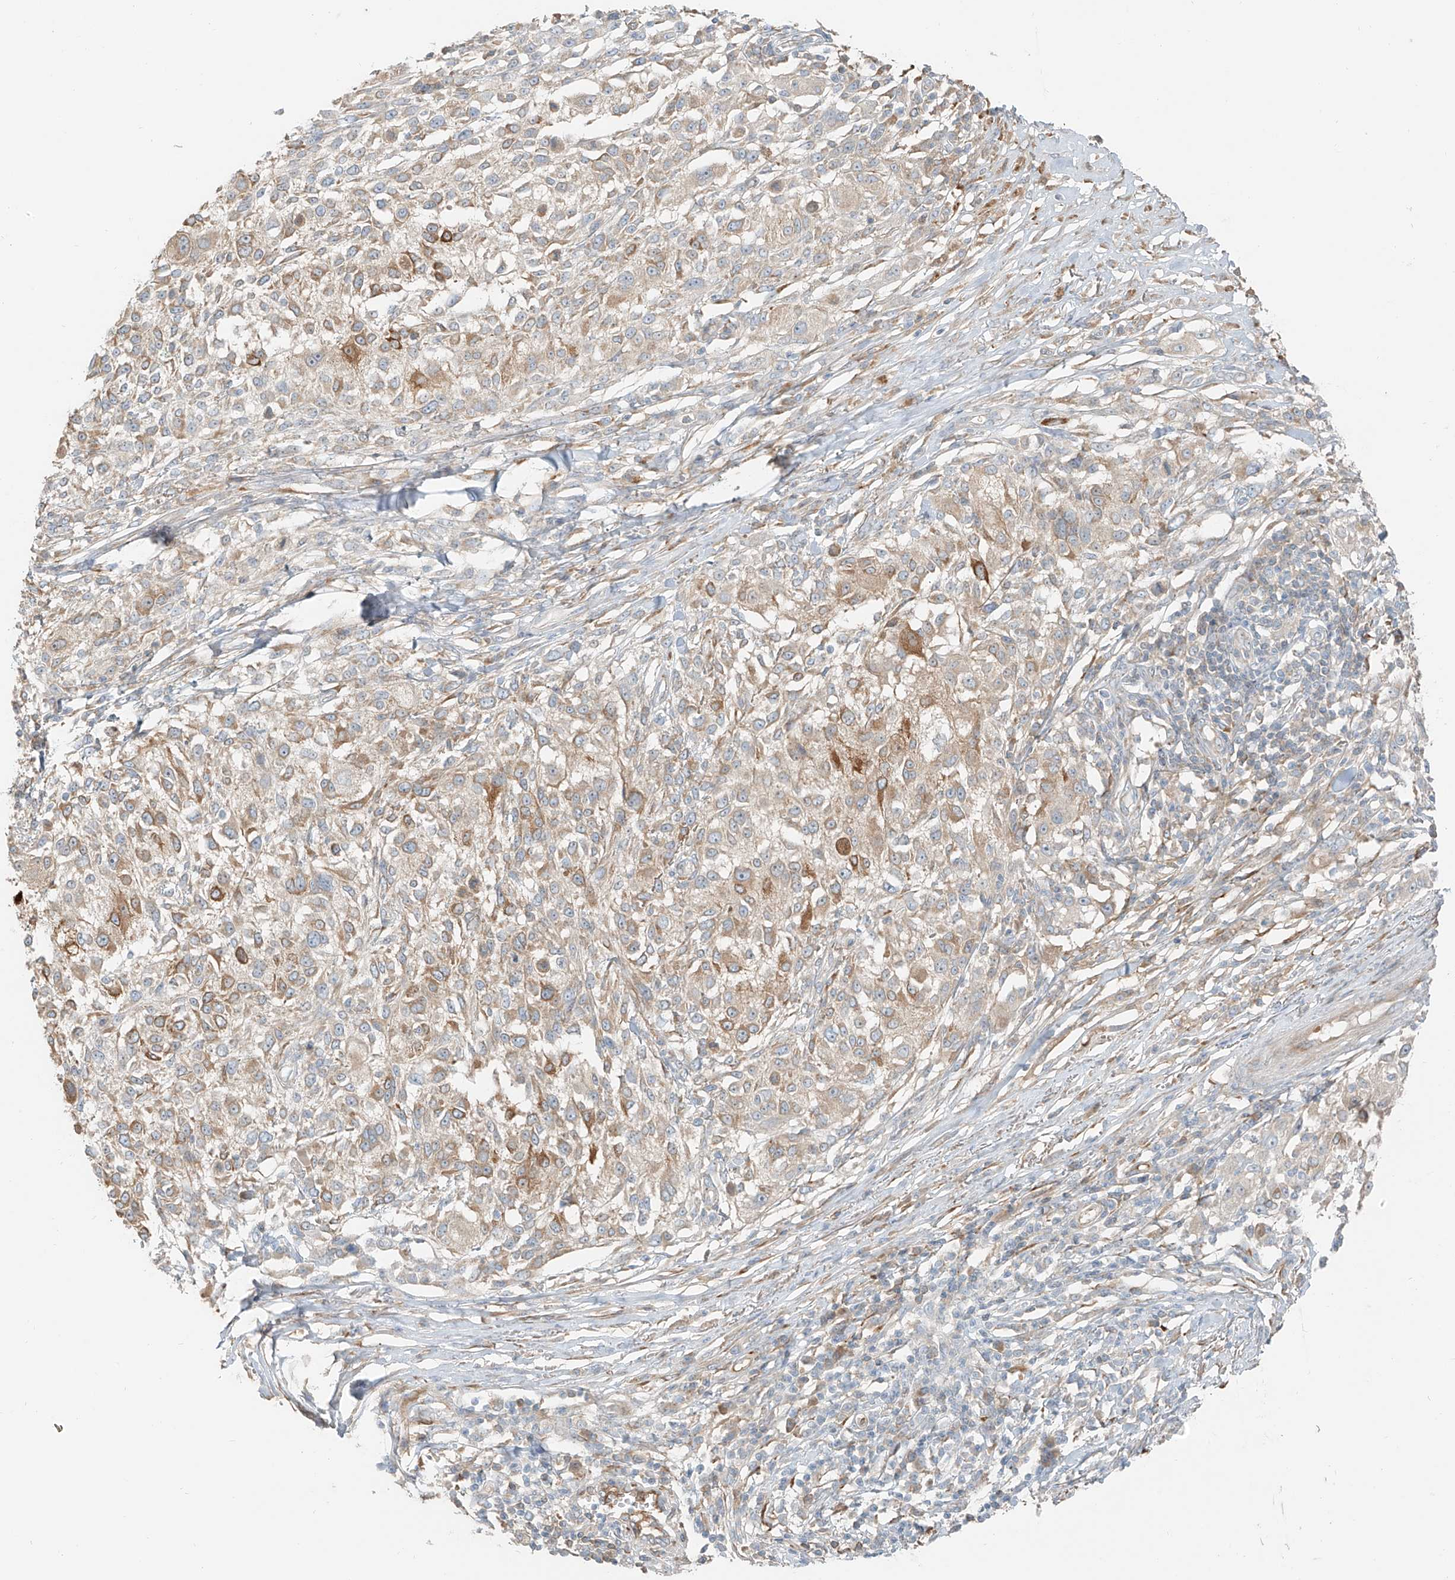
{"staining": {"intensity": "weak", "quantity": ">75%", "location": "cytoplasmic/membranous"}, "tissue": "melanoma", "cell_type": "Tumor cells", "image_type": "cancer", "snomed": [{"axis": "morphology", "description": "Necrosis, NOS"}, {"axis": "morphology", "description": "Malignant melanoma, NOS"}, {"axis": "topography", "description": "Skin"}], "caption": "This is an image of immunohistochemistry staining of melanoma, which shows weak positivity in the cytoplasmic/membranous of tumor cells.", "gene": "FSTL1", "patient": {"sex": "female", "age": 87}}